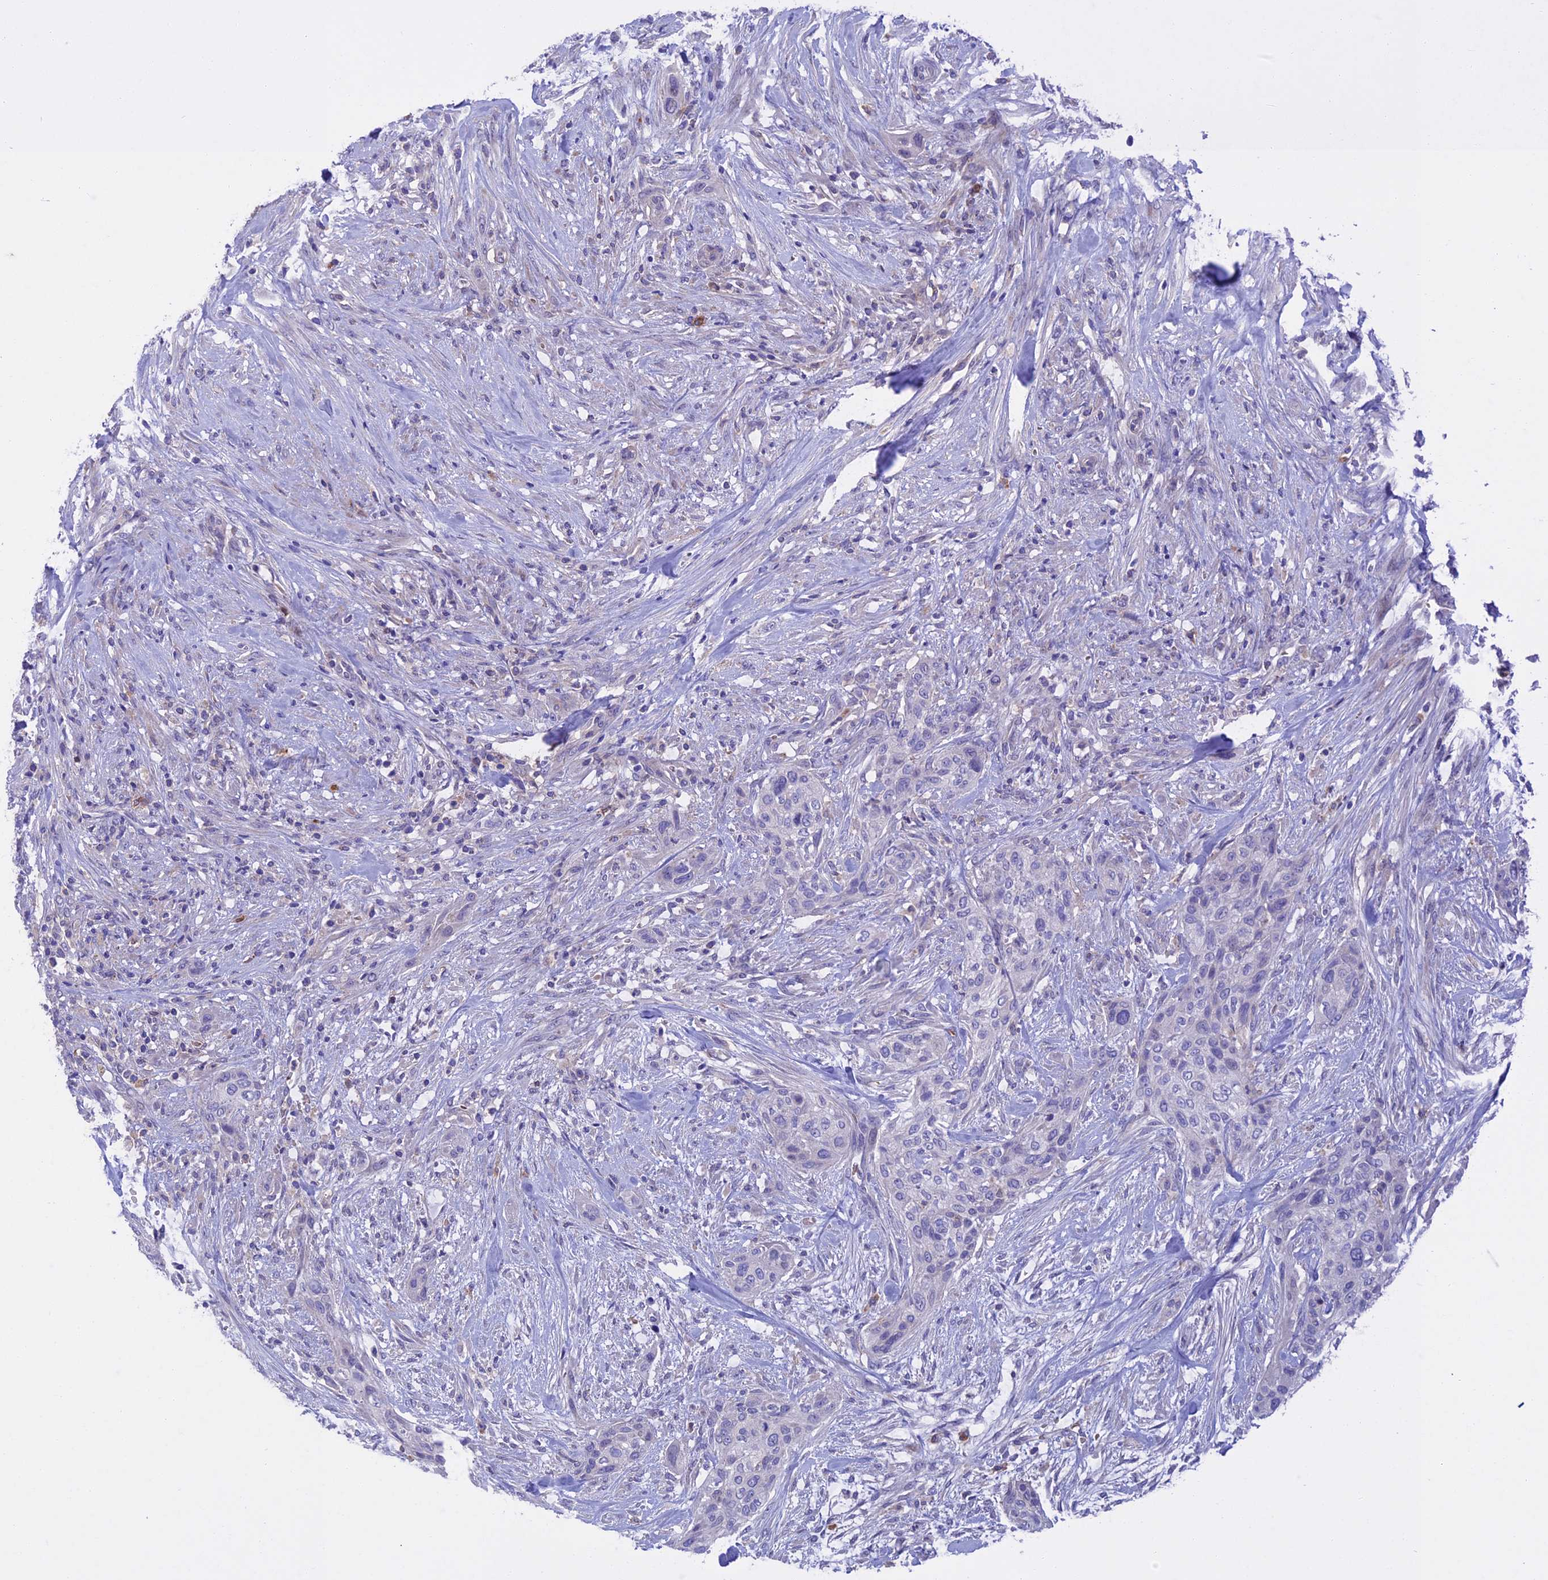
{"staining": {"intensity": "negative", "quantity": "none", "location": "none"}, "tissue": "urothelial cancer", "cell_type": "Tumor cells", "image_type": "cancer", "snomed": [{"axis": "morphology", "description": "Urothelial carcinoma, High grade"}, {"axis": "topography", "description": "Urinary bladder"}], "caption": "Immunohistochemical staining of urothelial cancer demonstrates no significant staining in tumor cells.", "gene": "SLC2A6", "patient": {"sex": "male", "age": 35}}